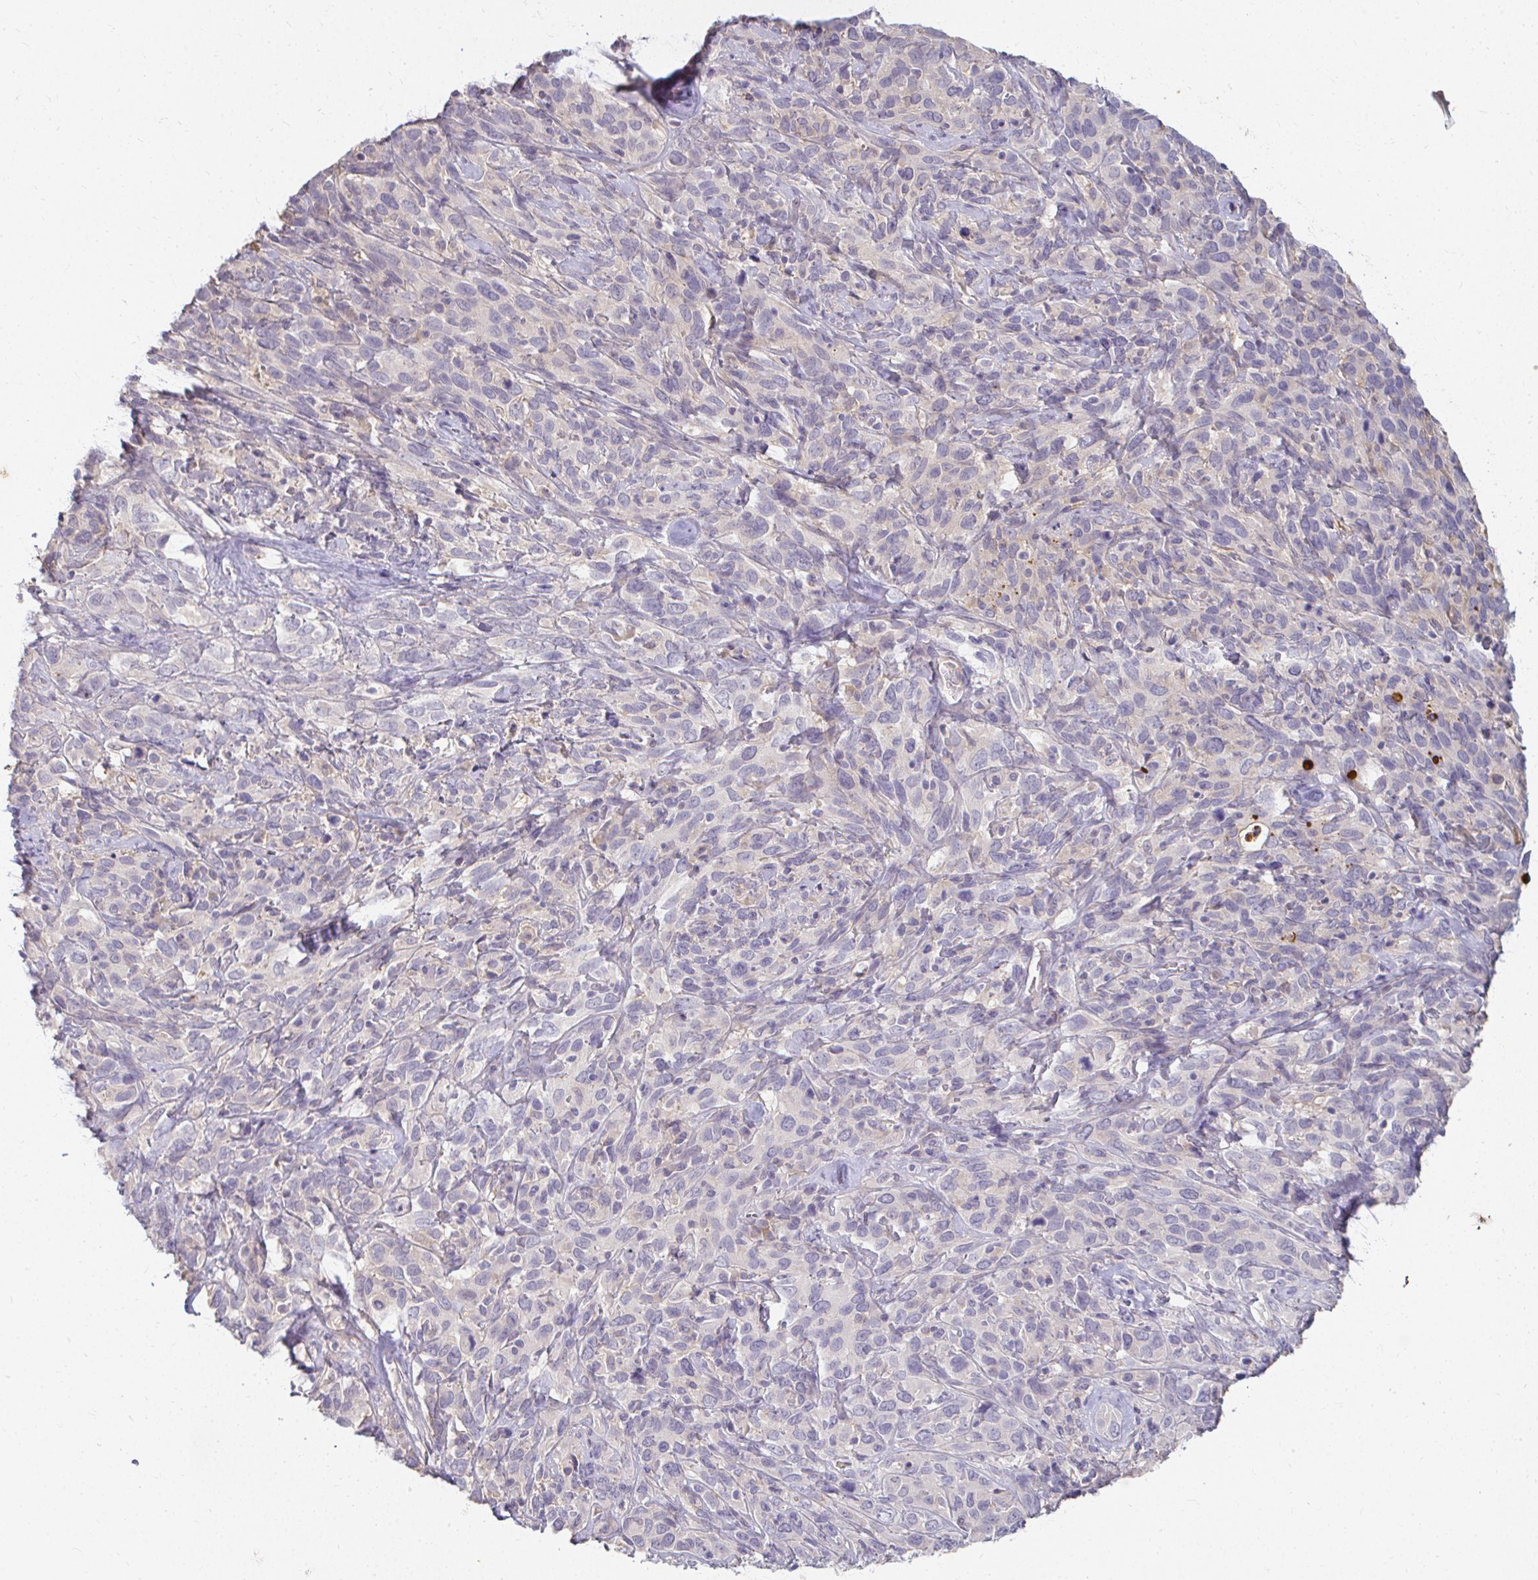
{"staining": {"intensity": "negative", "quantity": "none", "location": "none"}, "tissue": "cervical cancer", "cell_type": "Tumor cells", "image_type": "cancer", "snomed": [{"axis": "morphology", "description": "Normal tissue, NOS"}, {"axis": "morphology", "description": "Squamous cell carcinoma, NOS"}, {"axis": "topography", "description": "Cervix"}], "caption": "DAB immunohistochemical staining of human squamous cell carcinoma (cervical) demonstrates no significant staining in tumor cells.", "gene": "LOXL4", "patient": {"sex": "female", "age": 51}}